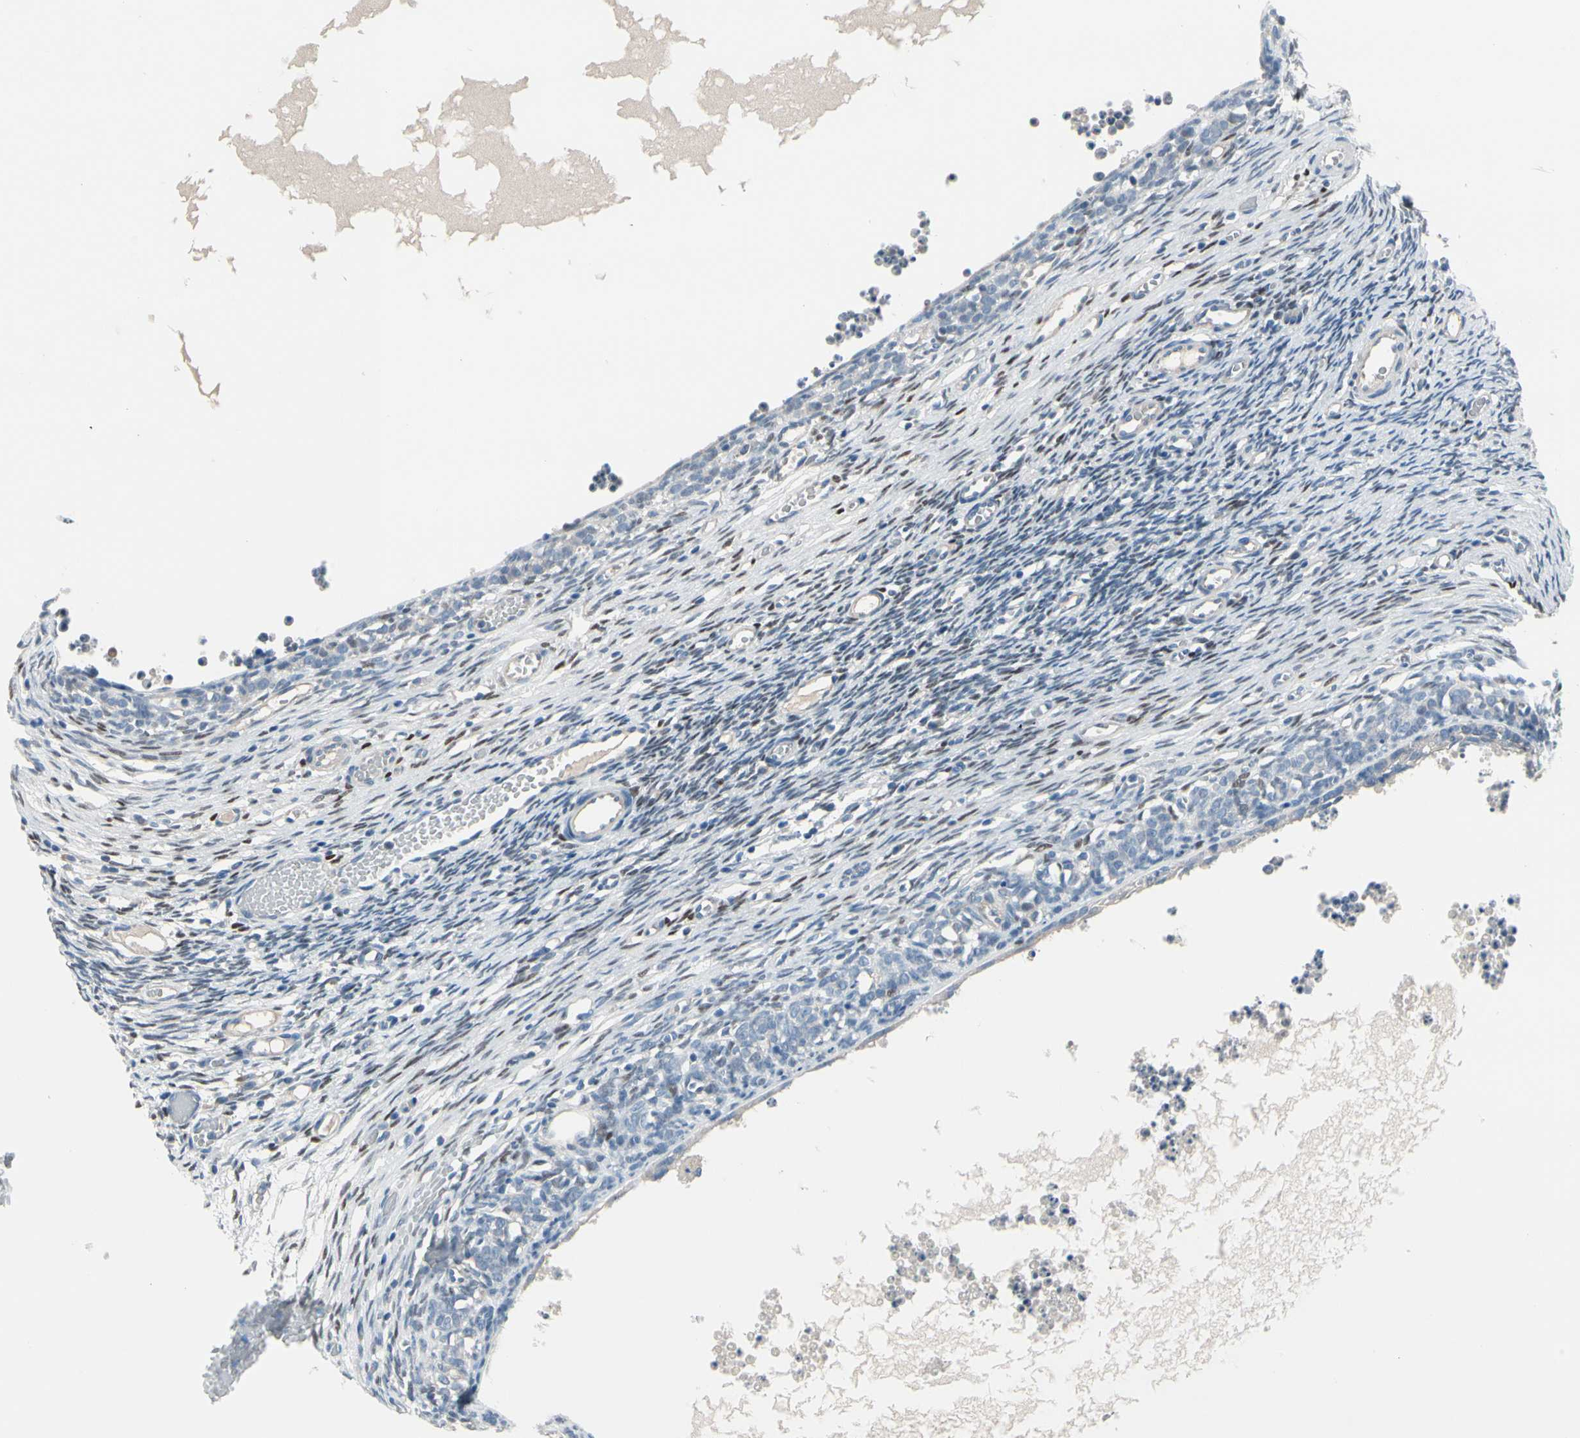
{"staining": {"intensity": "weak", "quantity": "<25%", "location": "nuclear"}, "tissue": "ovary", "cell_type": "Ovarian stroma cells", "image_type": "normal", "snomed": [{"axis": "morphology", "description": "Normal tissue, NOS"}, {"axis": "topography", "description": "Ovary"}], "caption": "This histopathology image is of unremarkable ovary stained with IHC to label a protein in brown with the nuclei are counter-stained blue. There is no positivity in ovarian stroma cells. Nuclei are stained in blue.", "gene": "PGR", "patient": {"sex": "female", "age": 35}}